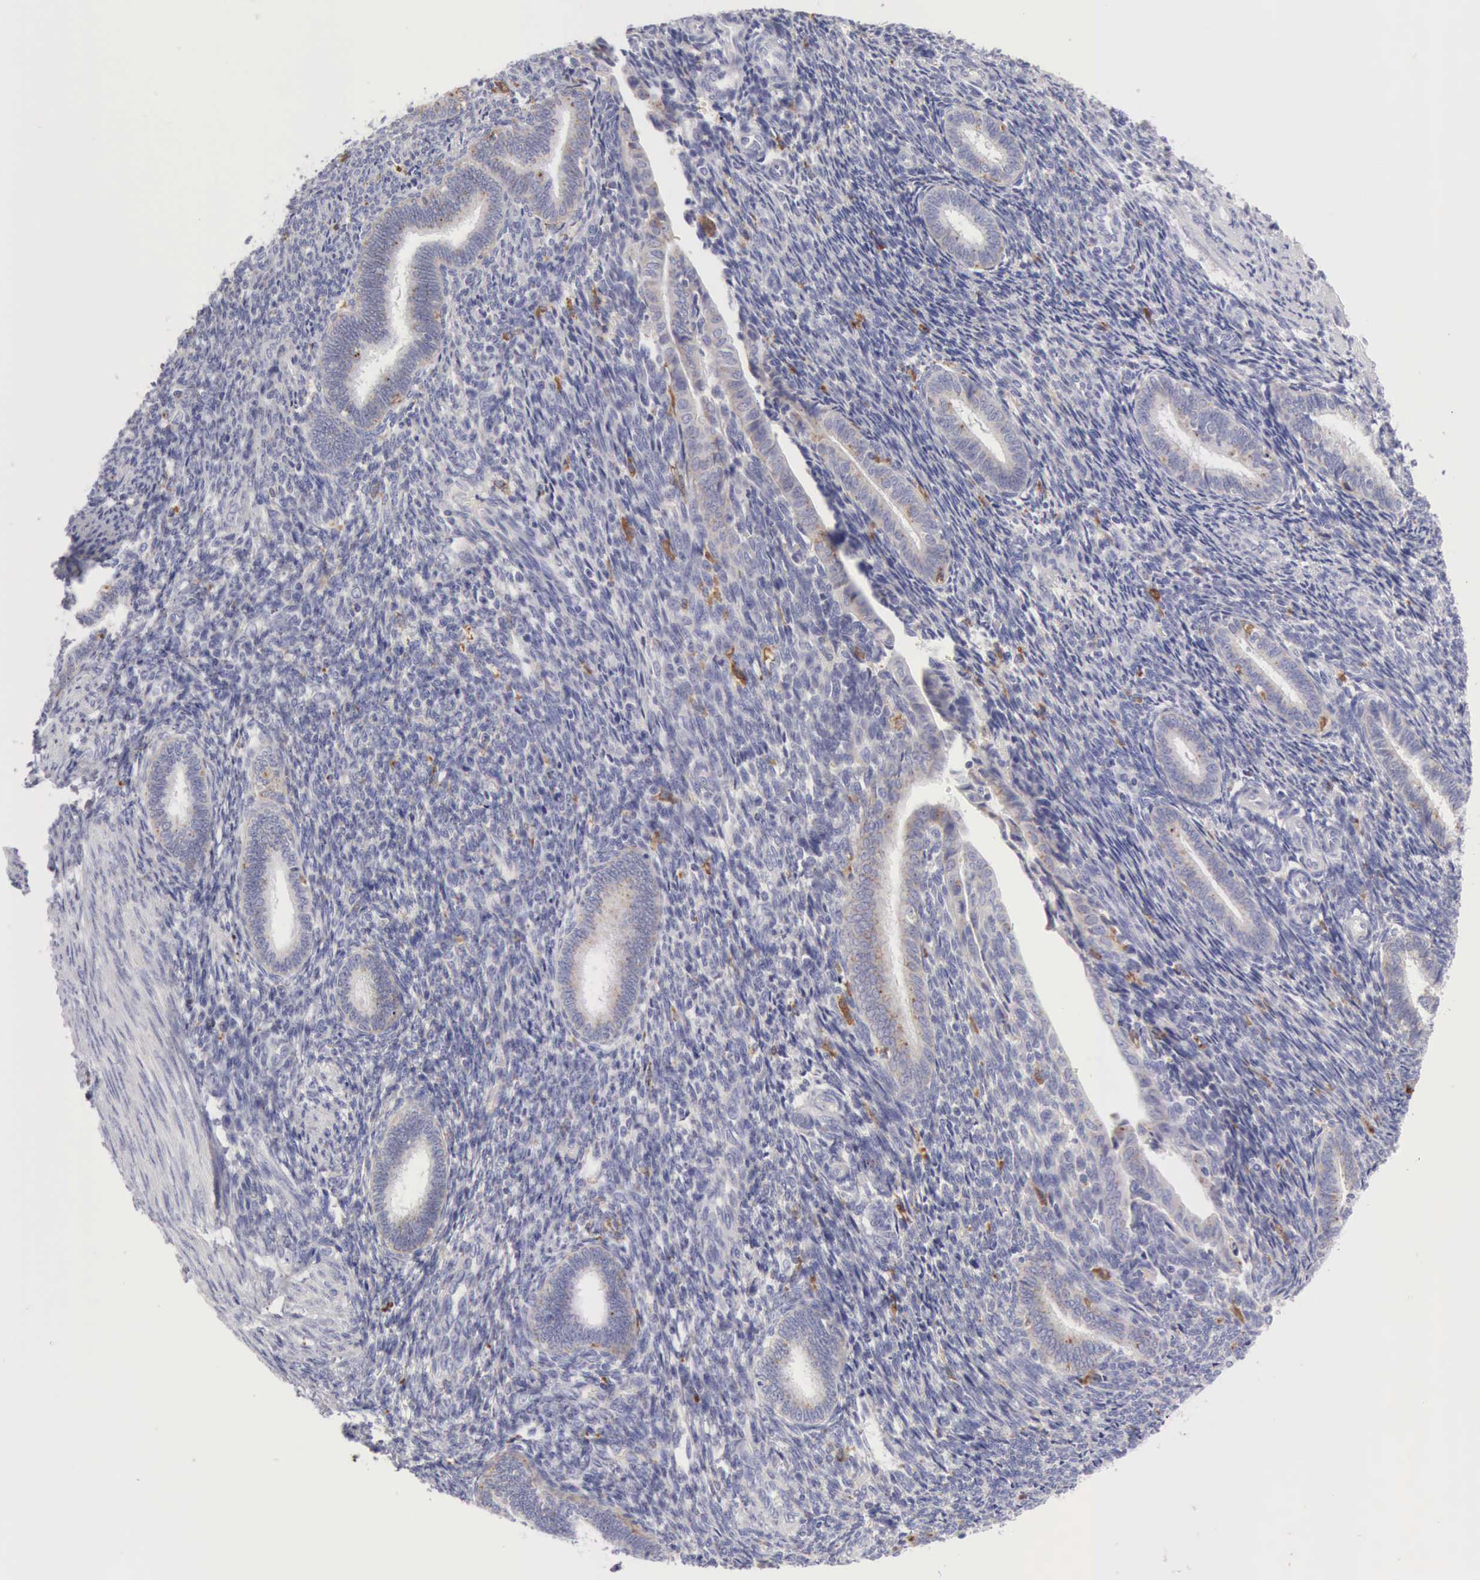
{"staining": {"intensity": "negative", "quantity": "none", "location": "none"}, "tissue": "endometrium", "cell_type": "Cells in endometrial stroma", "image_type": "normal", "snomed": [{"axis": "morphology", "description": "Normal tissue, NOS"}, {"axis": "topography", "description": "Endometrium"}], "caption": "This is an IHC histopathology image of normal human endometrium. There is no expression in cells in endometrial stroma.", "gene": "CTSS", "patient": {"sex": "female", "age": 27}}